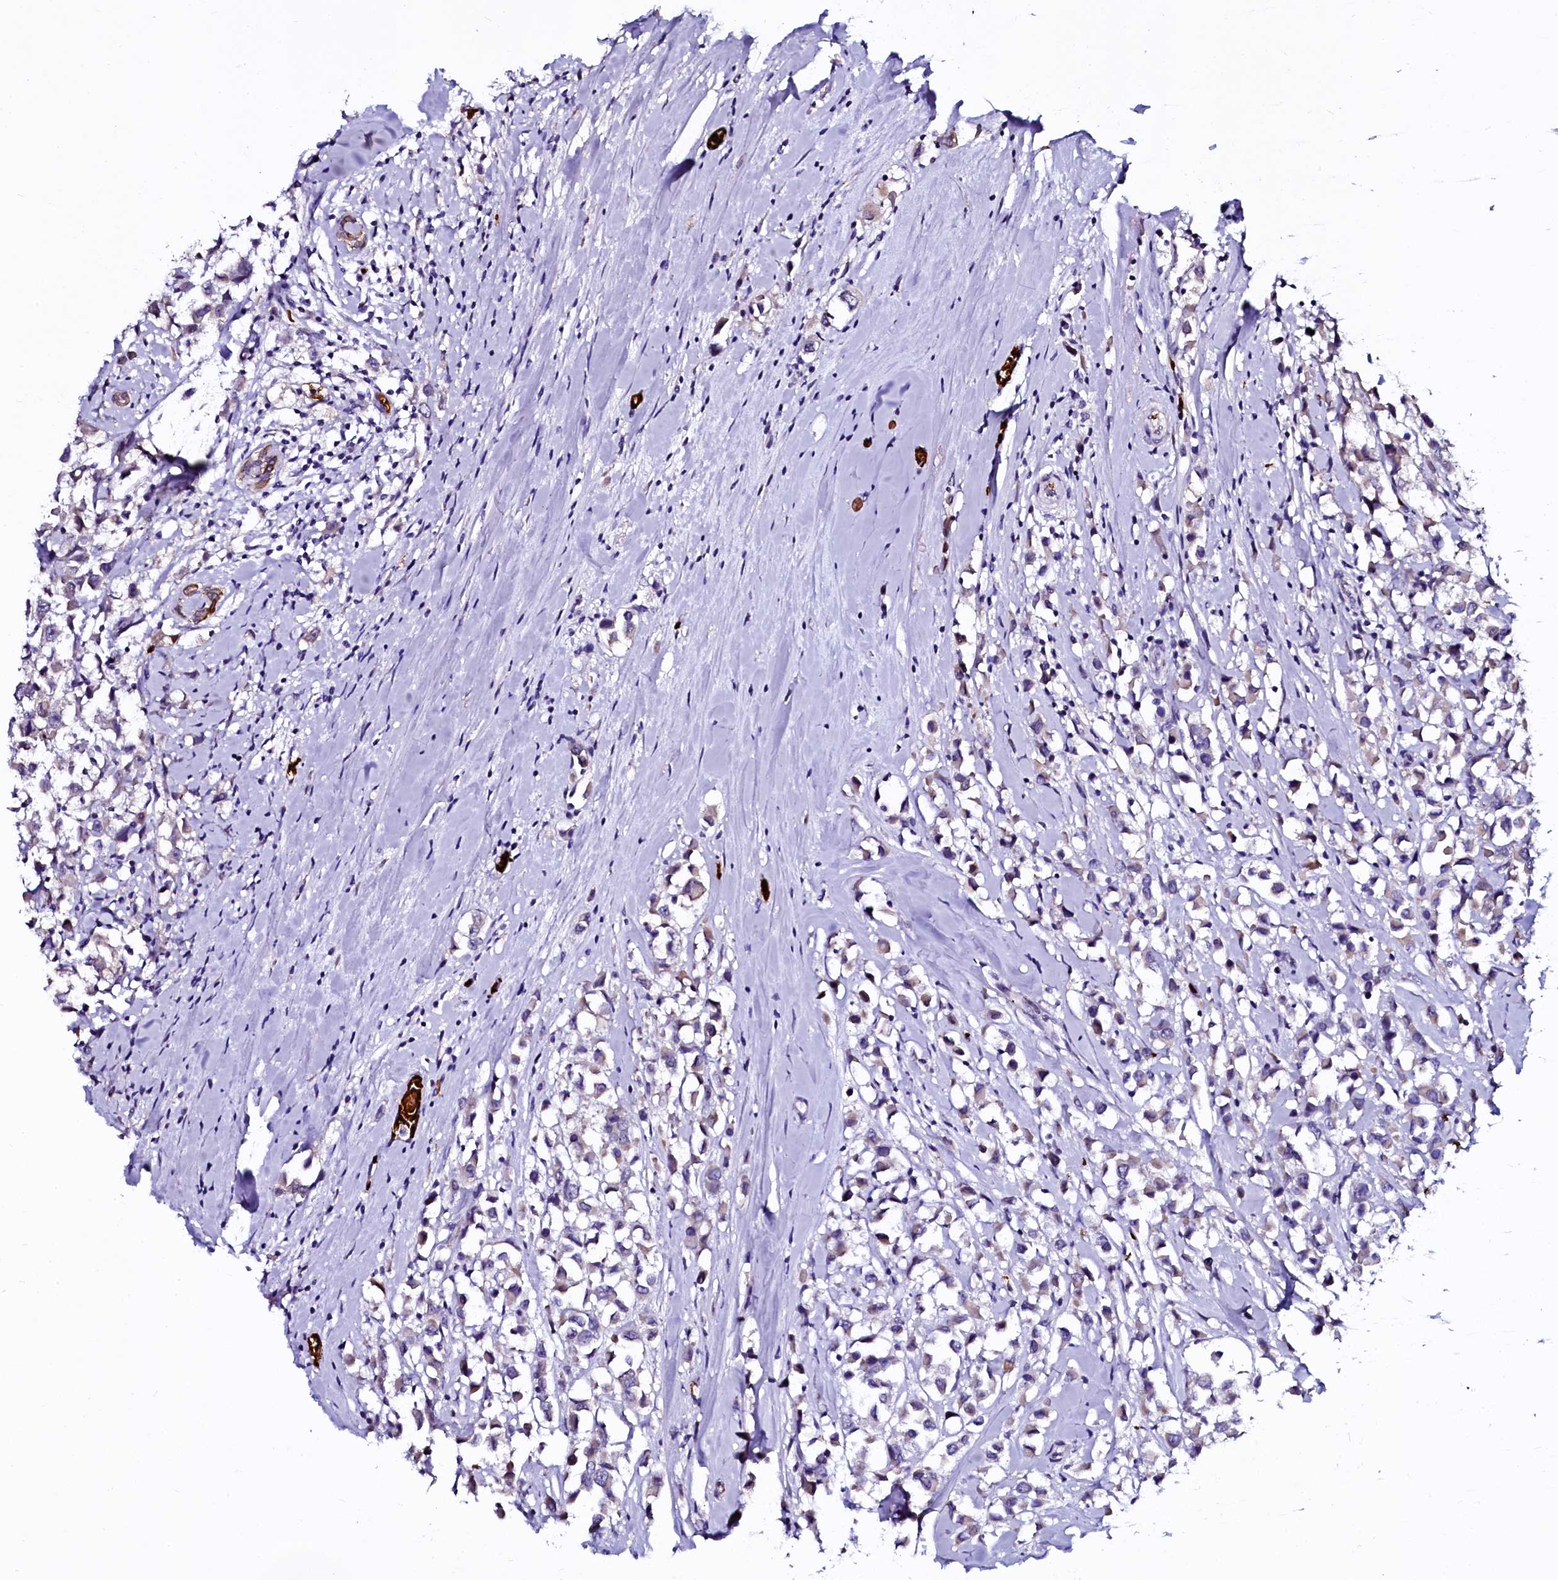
{"staining": {"intensity": "negative", "quantity": "none", "location": "none"}, "tissue": "breast cancer", "cell_type": "Tumor cells", "image_type": "cancer", "snomed": [{"axis": "morphology", "description": "Duct carcinoma"}, {"axis": "topography", "description": "Breast"}], "caption": "High power microscopy micrograph of an immunohistochemistry photomicrograph of intraductal carcinoma (breast), revealing no significant expression in tumor cells.", "gene": "CTDSPL2", "patient": {"sex": "female", "age": 61}}